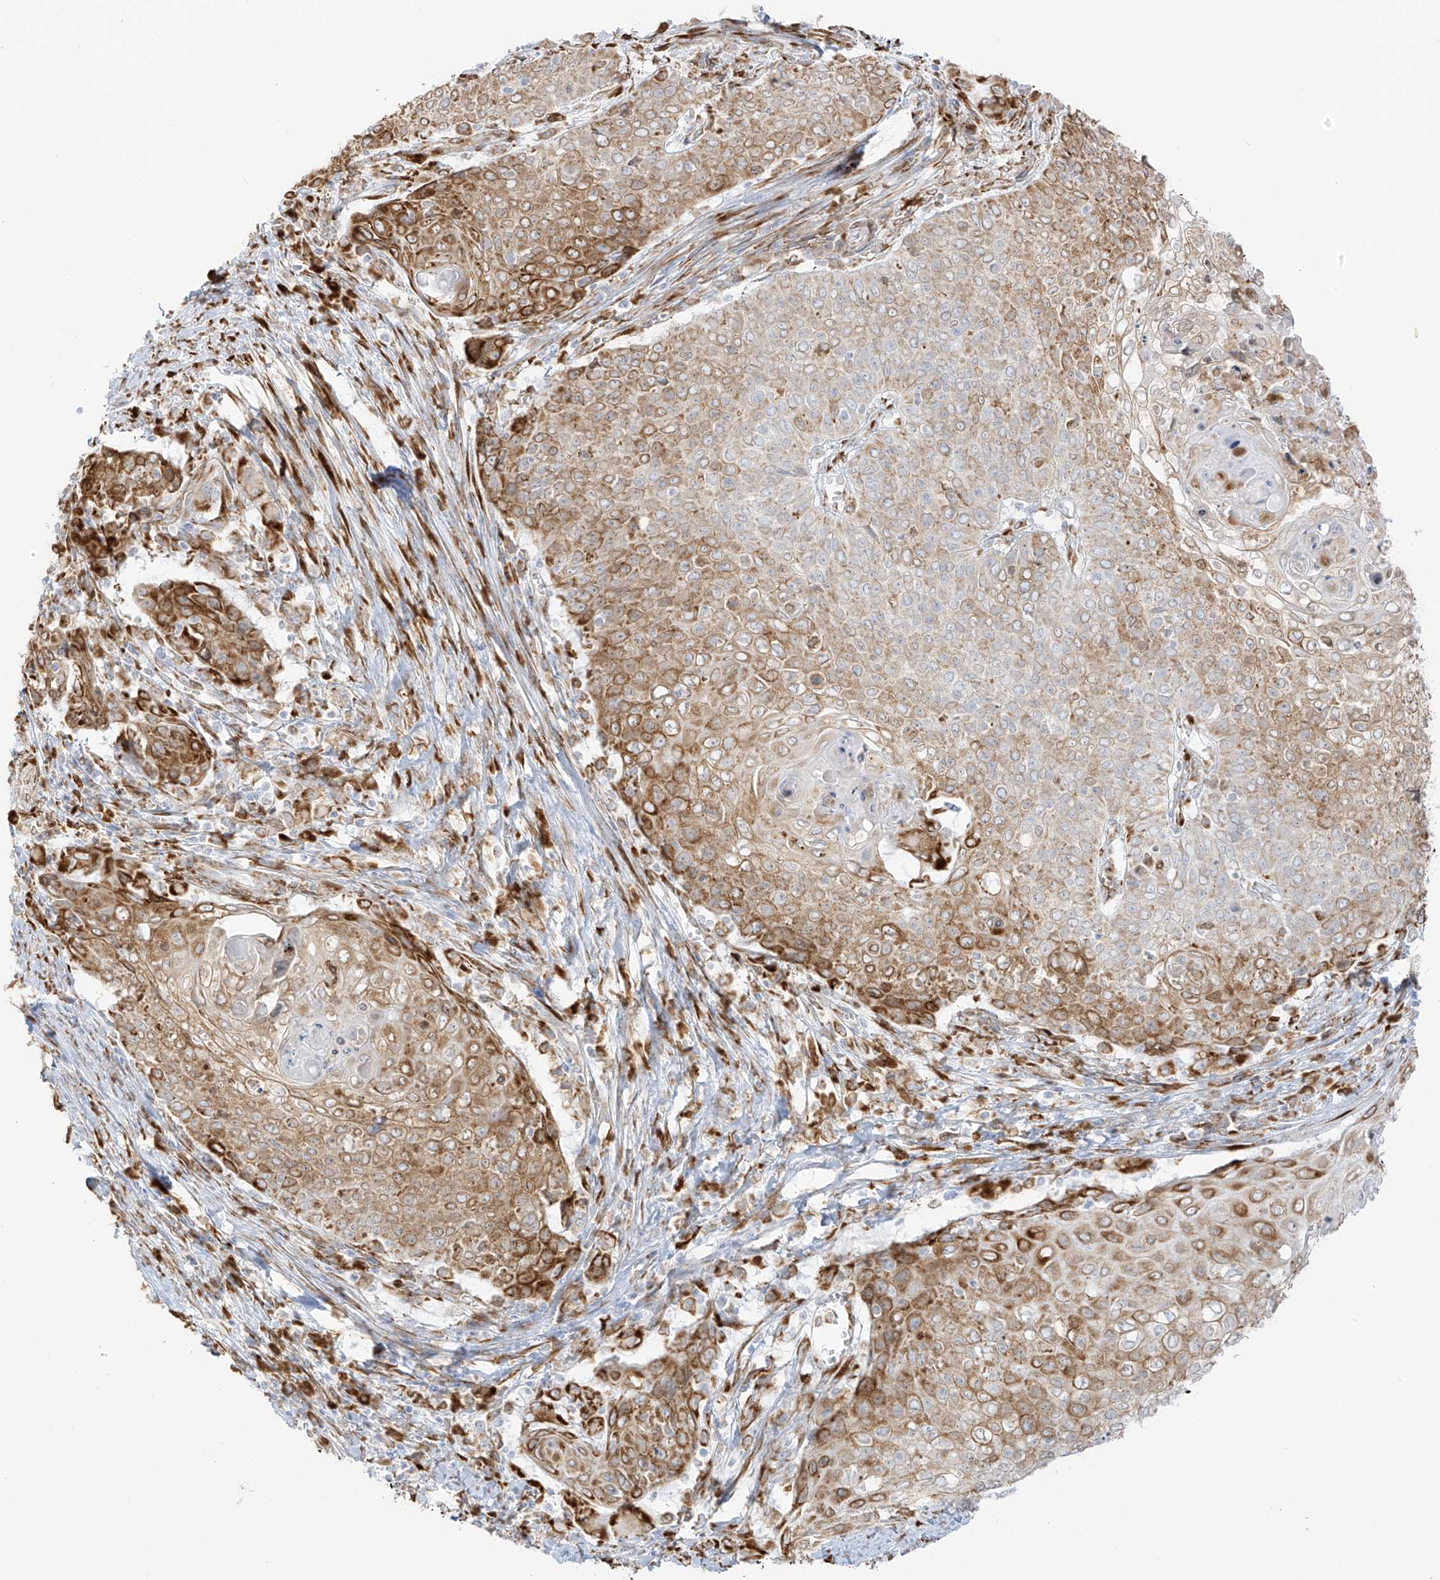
{"staining": {"intensity": "moderate", "quantity": "25%-75%", "location": "cytoplasmic/membranous"}, "tissue": "cervical cancer", "cell_type": "Tumor cells", "image_type": "cancer", "snomed": [{"axis": "morphology", "description": "Squamous cell carcinoma, NOS"}, {"axis": "topography", "description": "Cervix"}], "caption": "Moderate cytoplasmic/membranous staining is appreciated in about 25%-75% of tumor cells in cervical cancer. The protein is shown in brown color, while the nuclei are stained blue.", "gene": "LRRC59", "patient": {"sex": "female", "age": 39}}